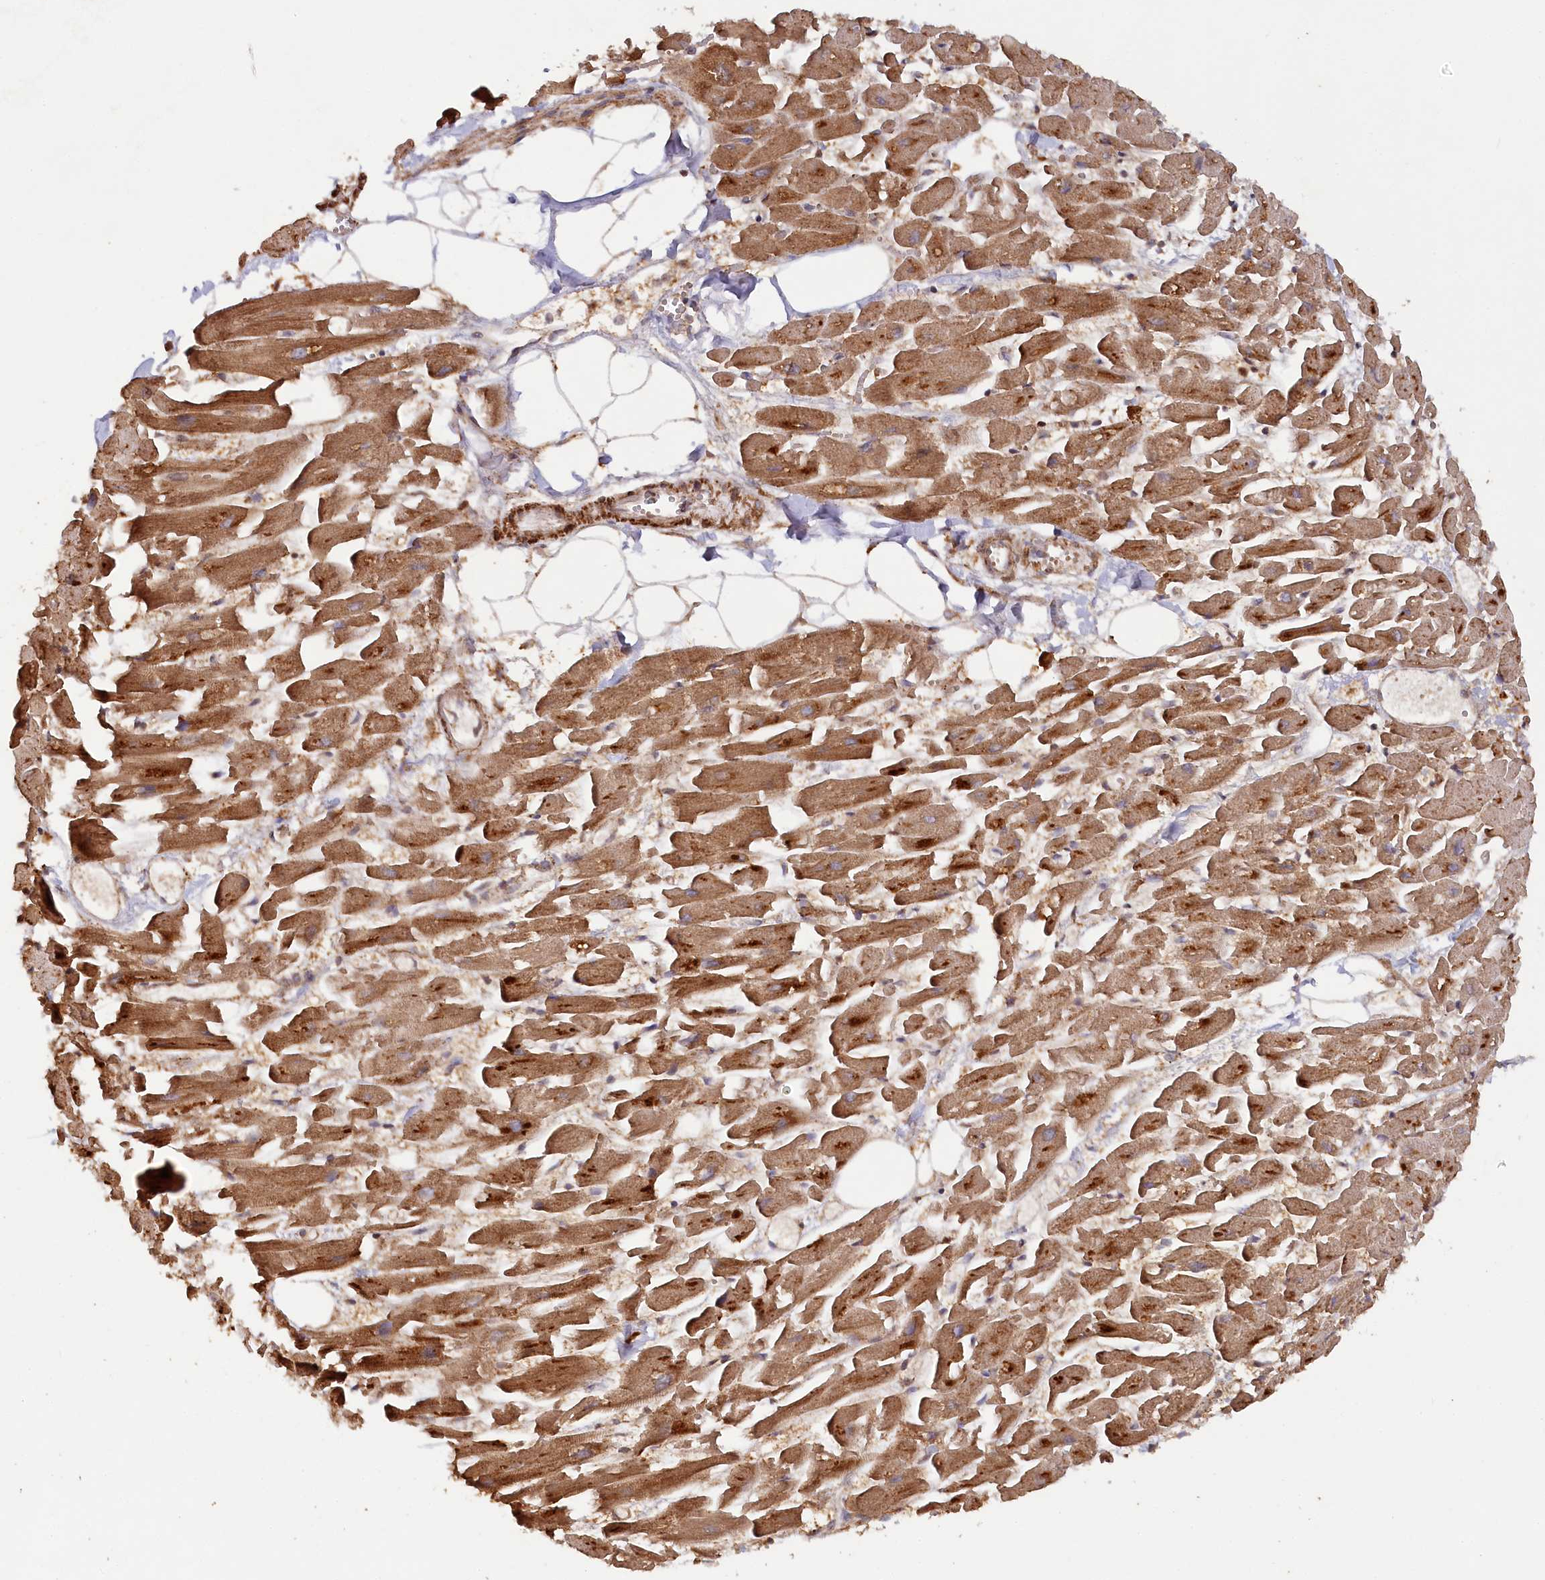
{"staining": {"intensity": "strong", "quantity": ">75%", "location": "cytoplasmic/membranous"}, "tissue": "heart muscle", "cell_type": "Cardiomyocytes", "image_type": "normal", "snomed": [{"axis": "morphology", "description": "Normal tissue, NOS"}, {"axis": "topography", "description": "Heart"}], "caption": "Strong cytoplasmic/membranous protein positivity is seen in about >75% of cardiomyocytes in heart muscle. (DAB (3,3'-diaminobenzidine) IHC, brown staining for protein, blue staining for nuclei).", "gene": "PAIP2", "patient": {"sex": "female", "age": 64}}